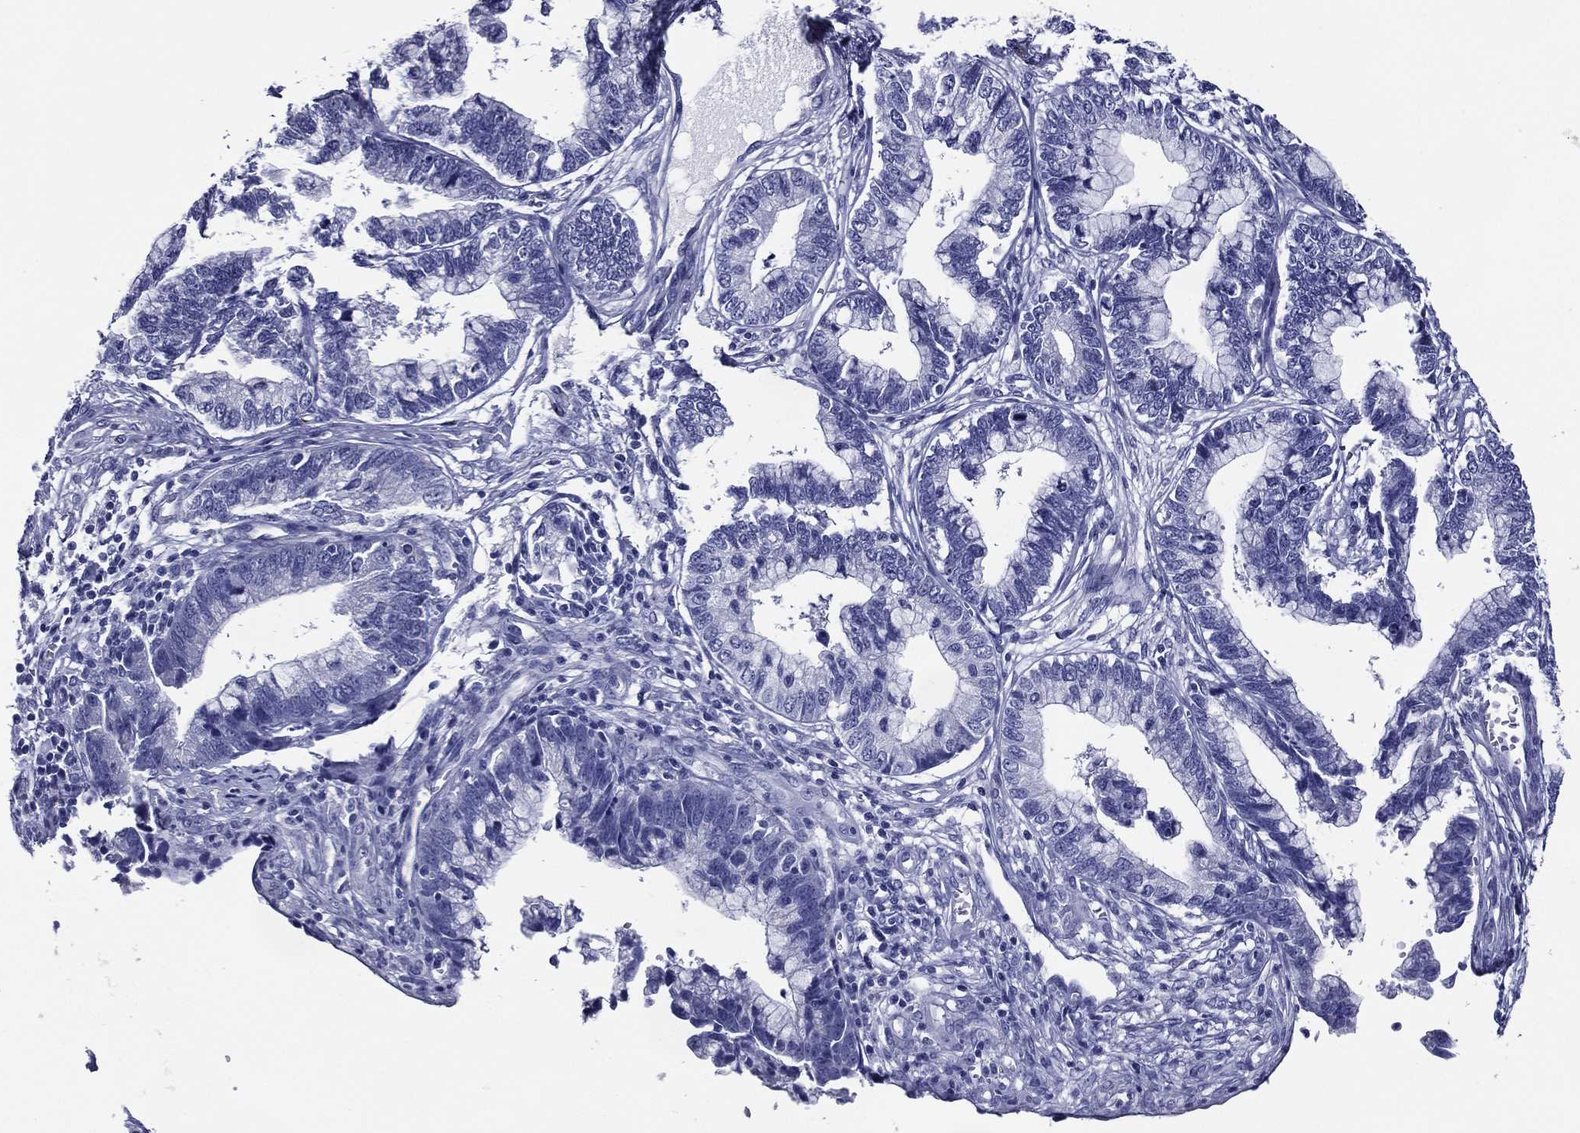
{"staining": {"intensity": "negative", "quantity": "none", "location": "none"}, "tissue": "cervical cancer", "cell_type": "Tumor cells", "image_type": "cancer", "snomed": [{"axis": "morphology", "description": "Adenocarcinoma, NOS"}, {"axis": "topography", "description": "Cervix"}], "caption": "The histopathology image shows no staining of tumor cells in cervical cancer. (DAB (3,3'-diaminobenzidine) immunohistochemistry, high magnification).", "gene": "ACE2", "patient": {"sex": "female", "age": 44}}